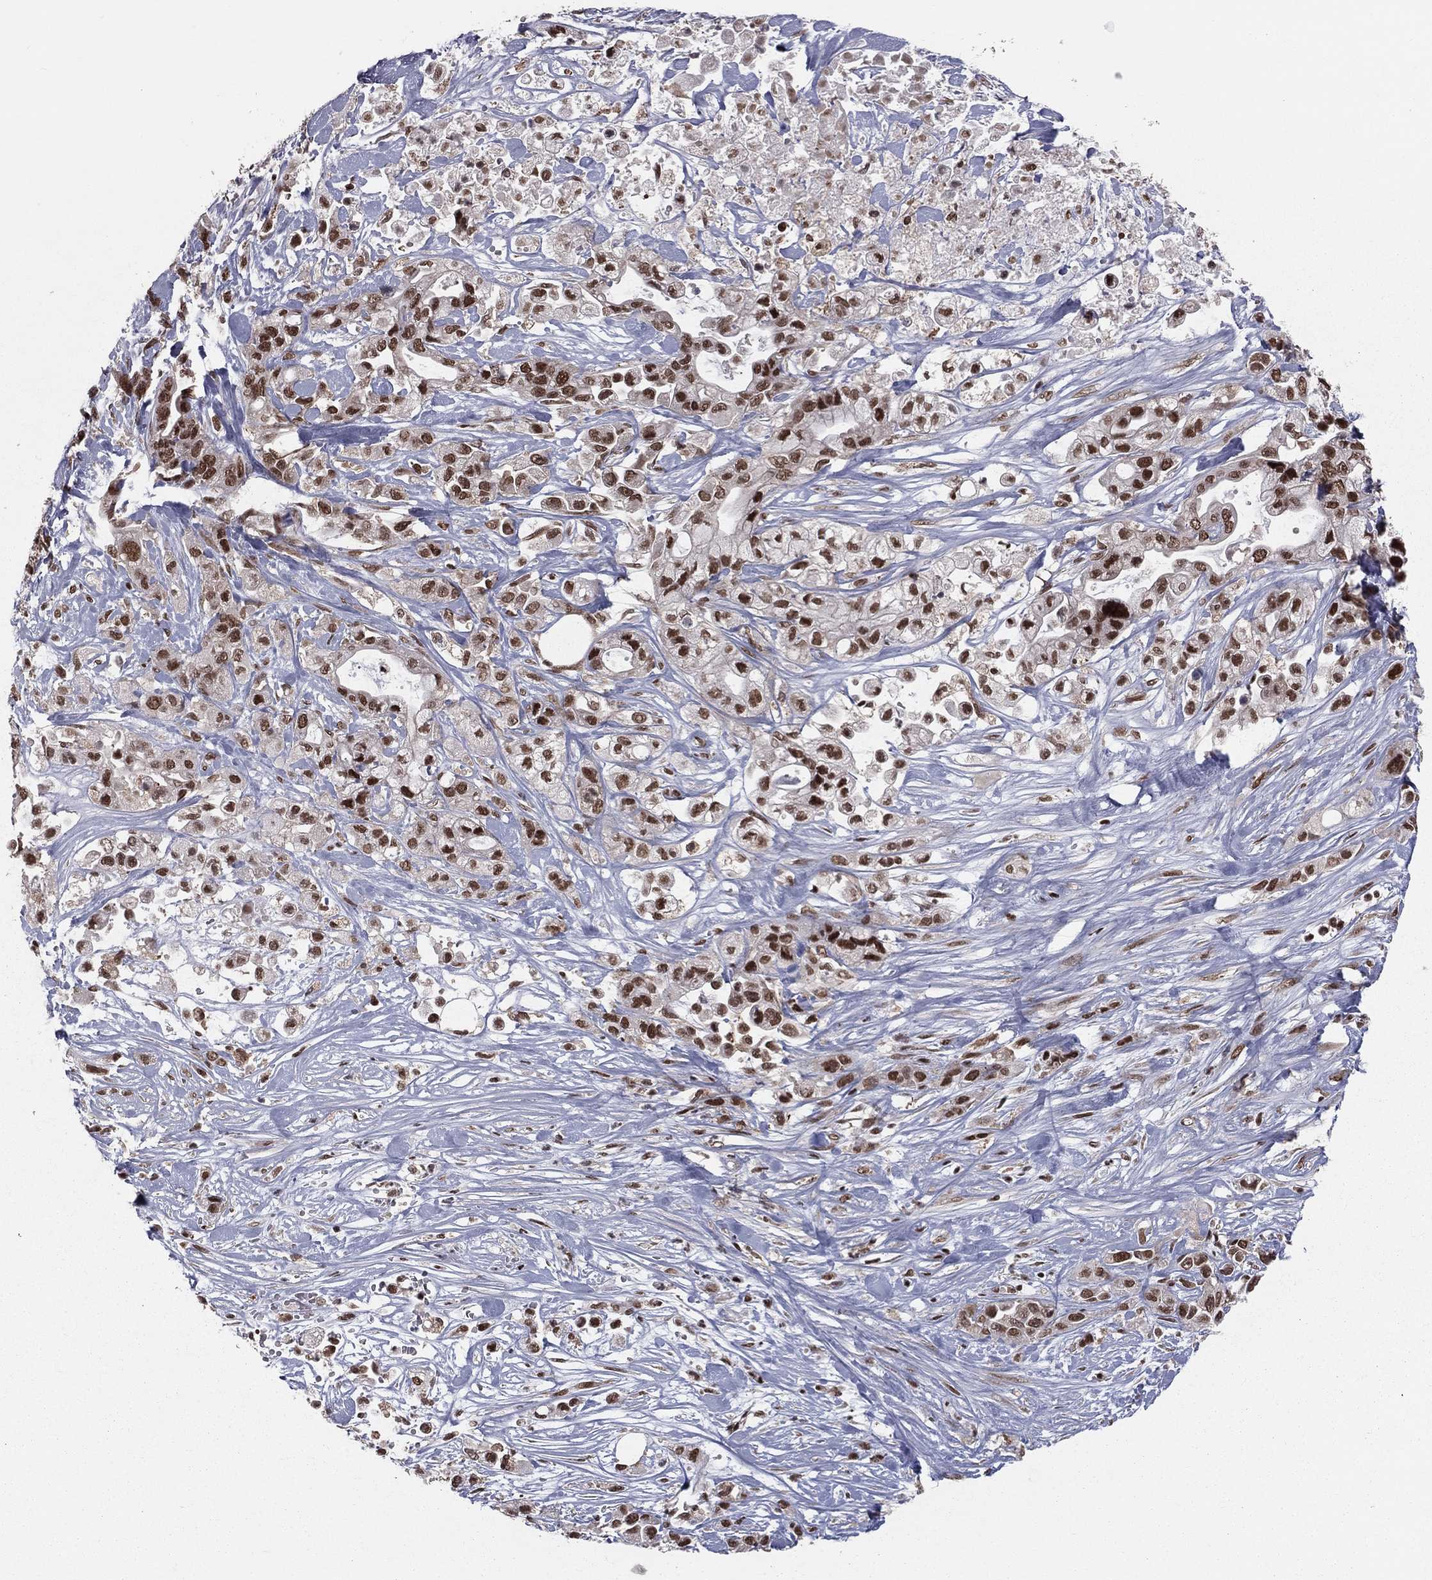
{"staining": {"intensity": "strong", "quantity": ">75%", "location": "nuclear"}, "tissue": "pancreatic cancer", "cell_type": "Tumor cells", "image_type": "cancer", "snomed": [{"axis": "morphology", "description": "Adenocarcinoma, NOS"}, {"axis": "topography", "description": "Pancreas"}], "caption": "Human pancreatic cancer (adenocarcinoma) stained for a protein (brown) exhibits strong nuclear positive expression in about >75% of tumor cells.", "gene": "NFYB", "patient": {"sex": "male", "age": 44}}